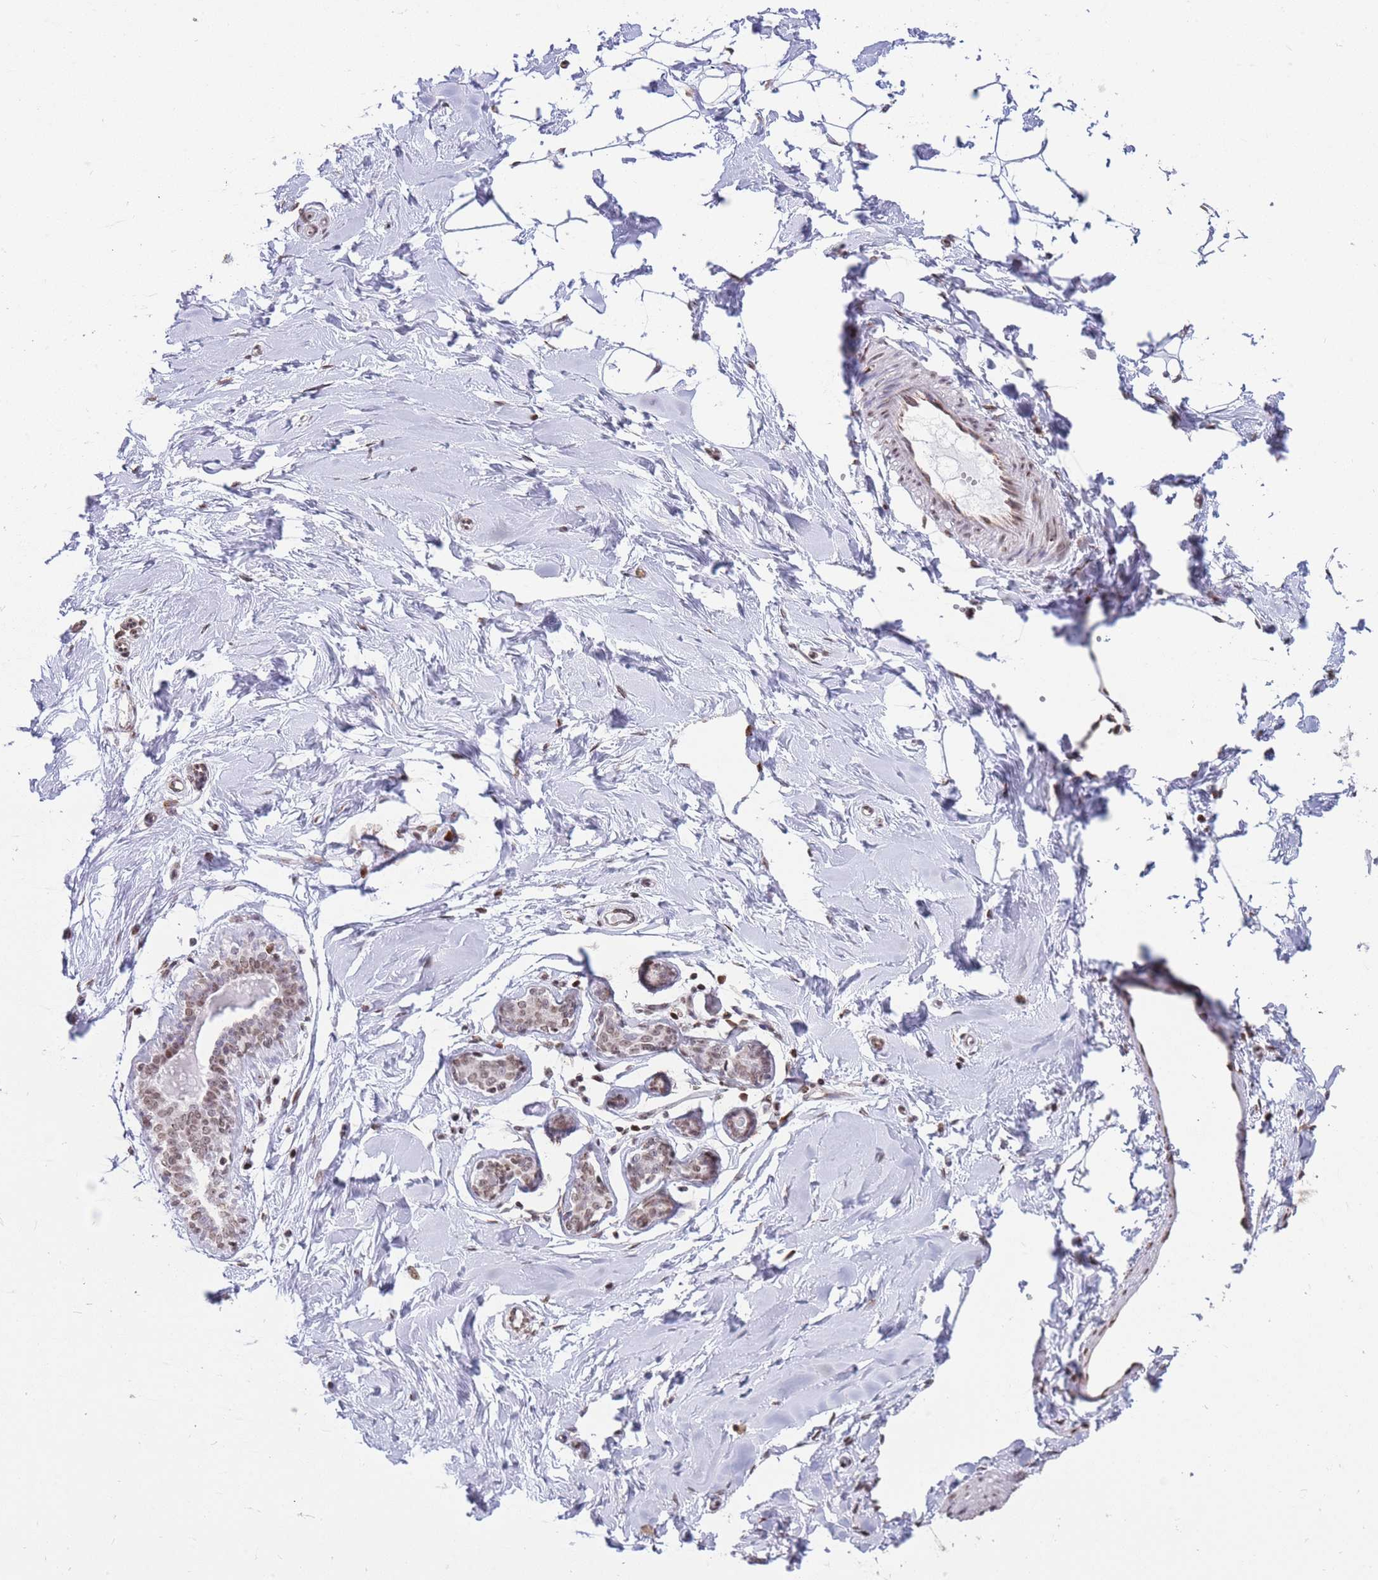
{"staining": {"intensity": "negative", "quantity": "none", "location": "none"}, "tissue": "breast", "cell_type": "Adipocytes", "image_type": "normal", "snomed": [{"axis": "morphology", "description": "Normal tissue, NOS"}, {"axis": "topography", "description": "Breast"}], "caption": "Immunohistochemical staining of normal breast shows no significant expression in adipocytes.", "gene": "SHISAL1", "patient": {"sex": "female", "age": 23}}